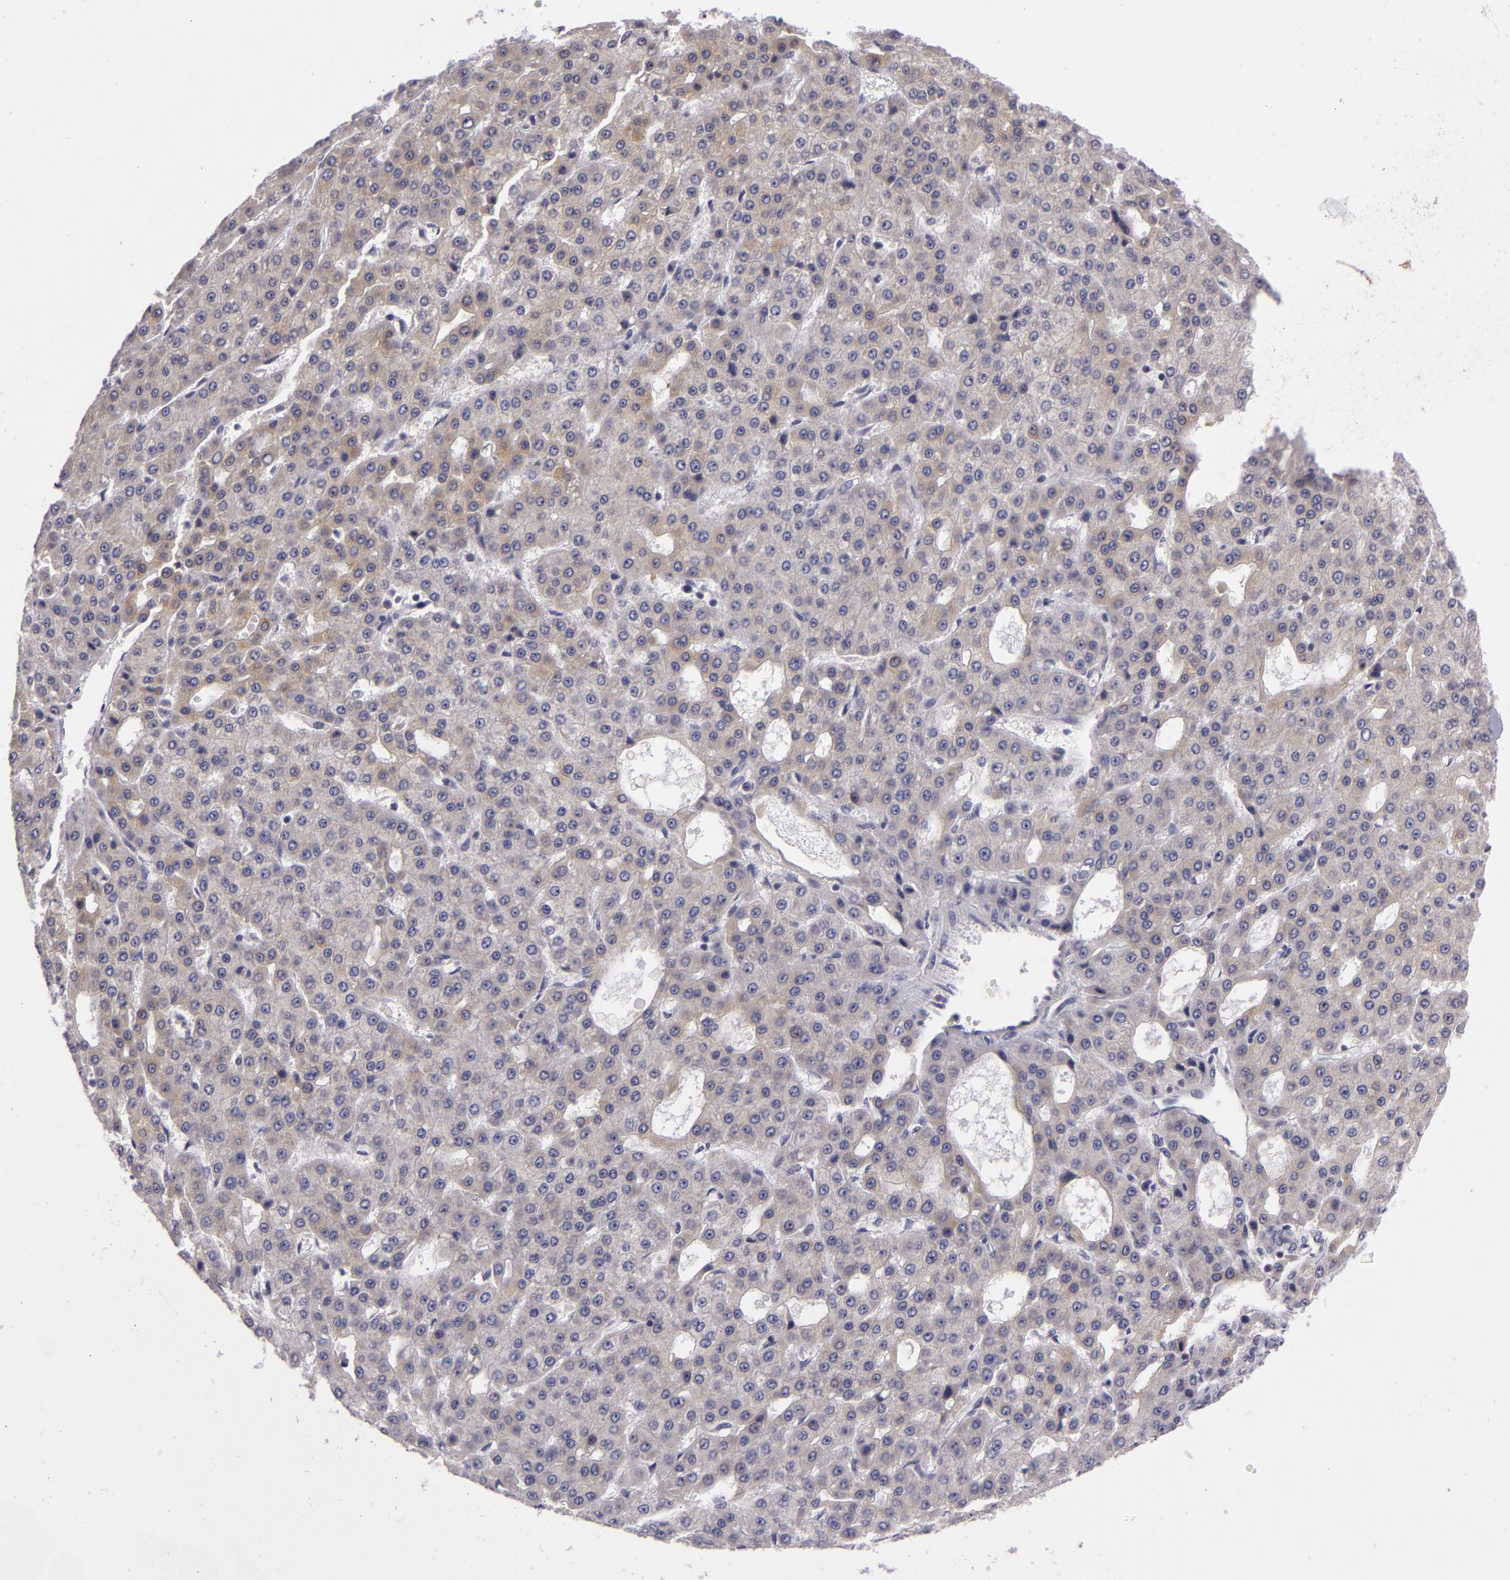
{"staining": {"intensity": "weak", "quantity": "25%-75%", "location": "cytoplasmic/membranous"}, "tissue": "liver cancer", "cell_type": "Tumor cells", "image_type": "cancer", "snomed": [{"axis": "morphology", "description": "Carcinoma, Hepatocellular, NOS"}, {"axis": "topography", "description": "Liver"}], "caption": "This image shows liver hepatocellular carcinoma stained with IHC to label a protein in brown. The cytoplasmic/membranous of tumor cells show weak positivity for the protein. Nuclei are counter-stained blue.", "gene": "BCL10", "patient": {"sex": "male", "age": 47}}